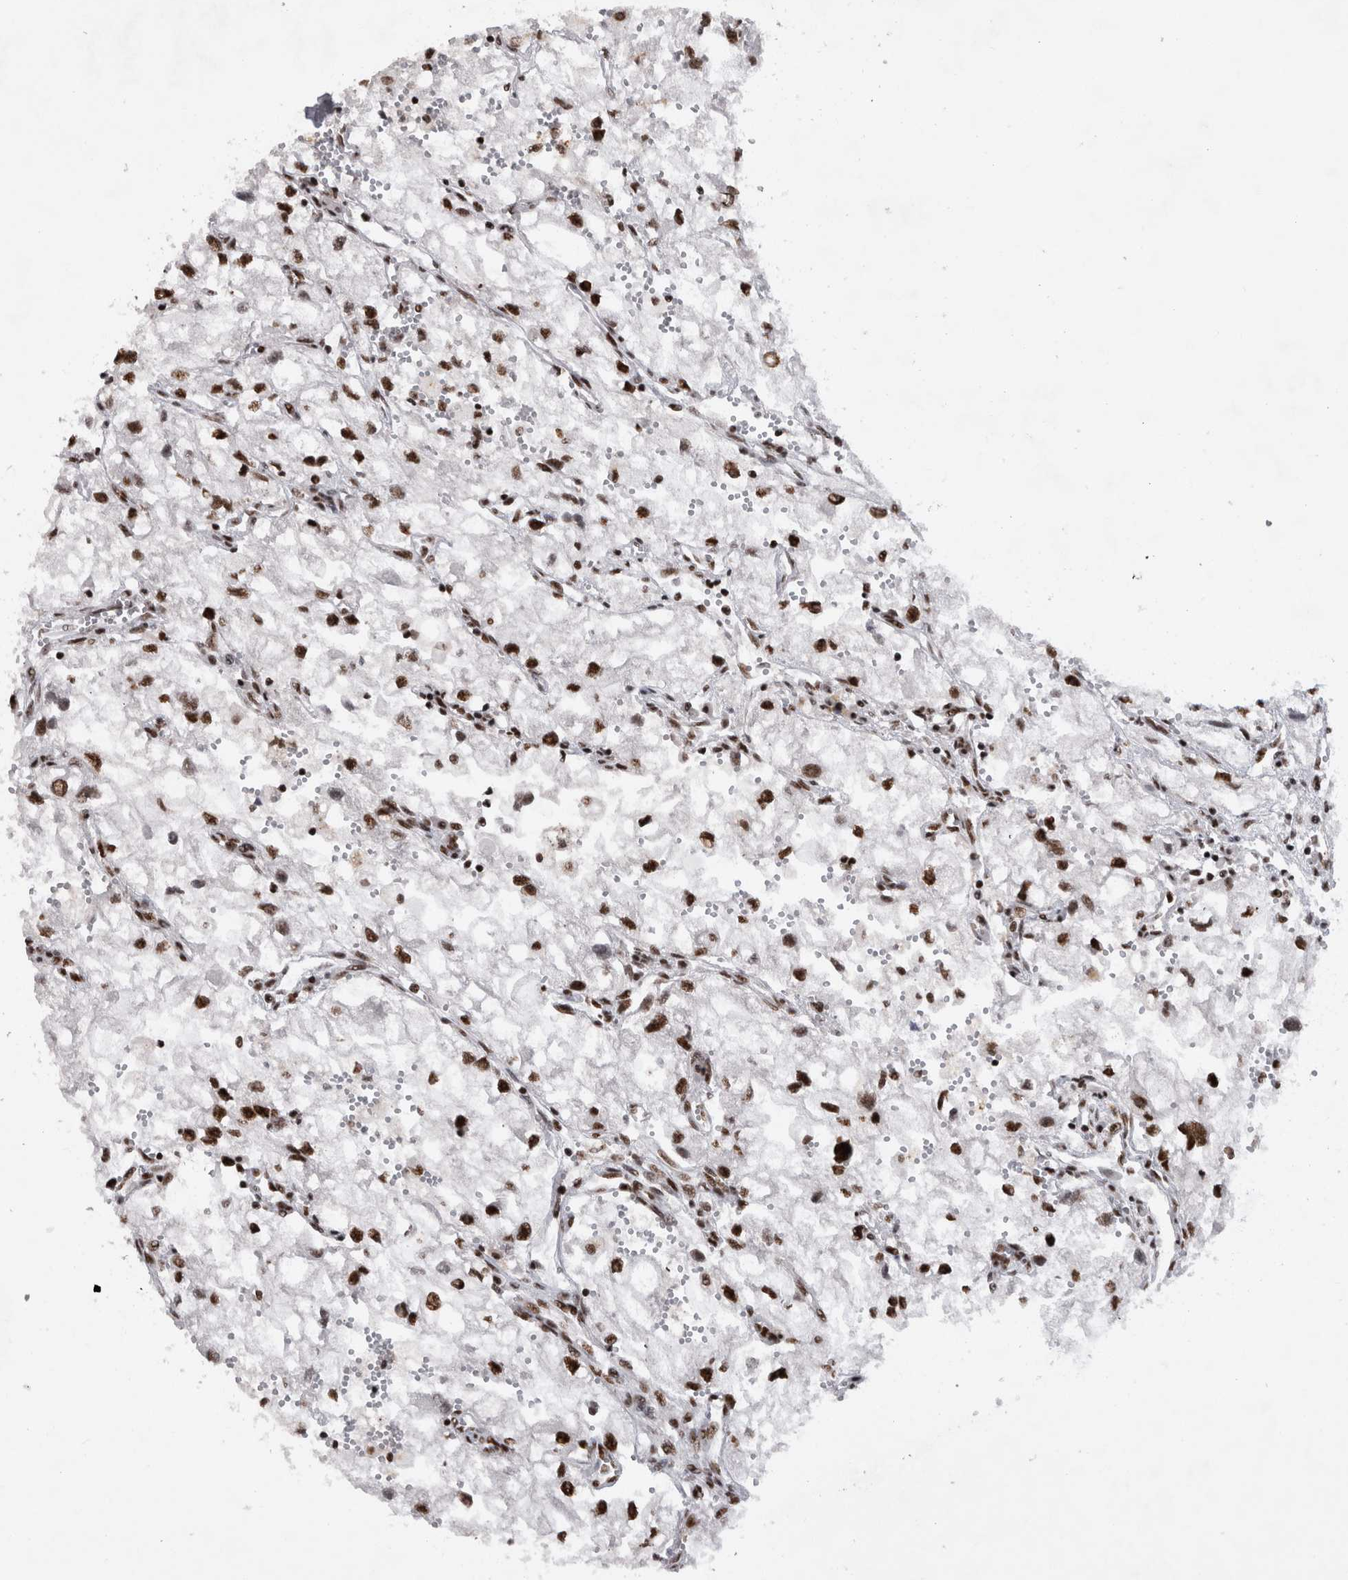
{"staining": {"intensity": "strong", "quantity": ">75%", "location": "nuclear"}, "tissue": "renal cancer", "cell_type": "Tumor cells", "image_type": "cancer", "snomed": [{"axis": "morphology", "description": "Adenocarcinoma, NOS"}, {"axis": "topography", "description": "Kidney"}], "caption": "An immunohistochemistry image of neoplastic tissue is shown. Protein staining in brown labels strong nuclear positivity in renal cancer (adenocarcinoma) within tumor cells.", "gene": "CDK11A", "patient": {"sex": "female", "age": 70}}